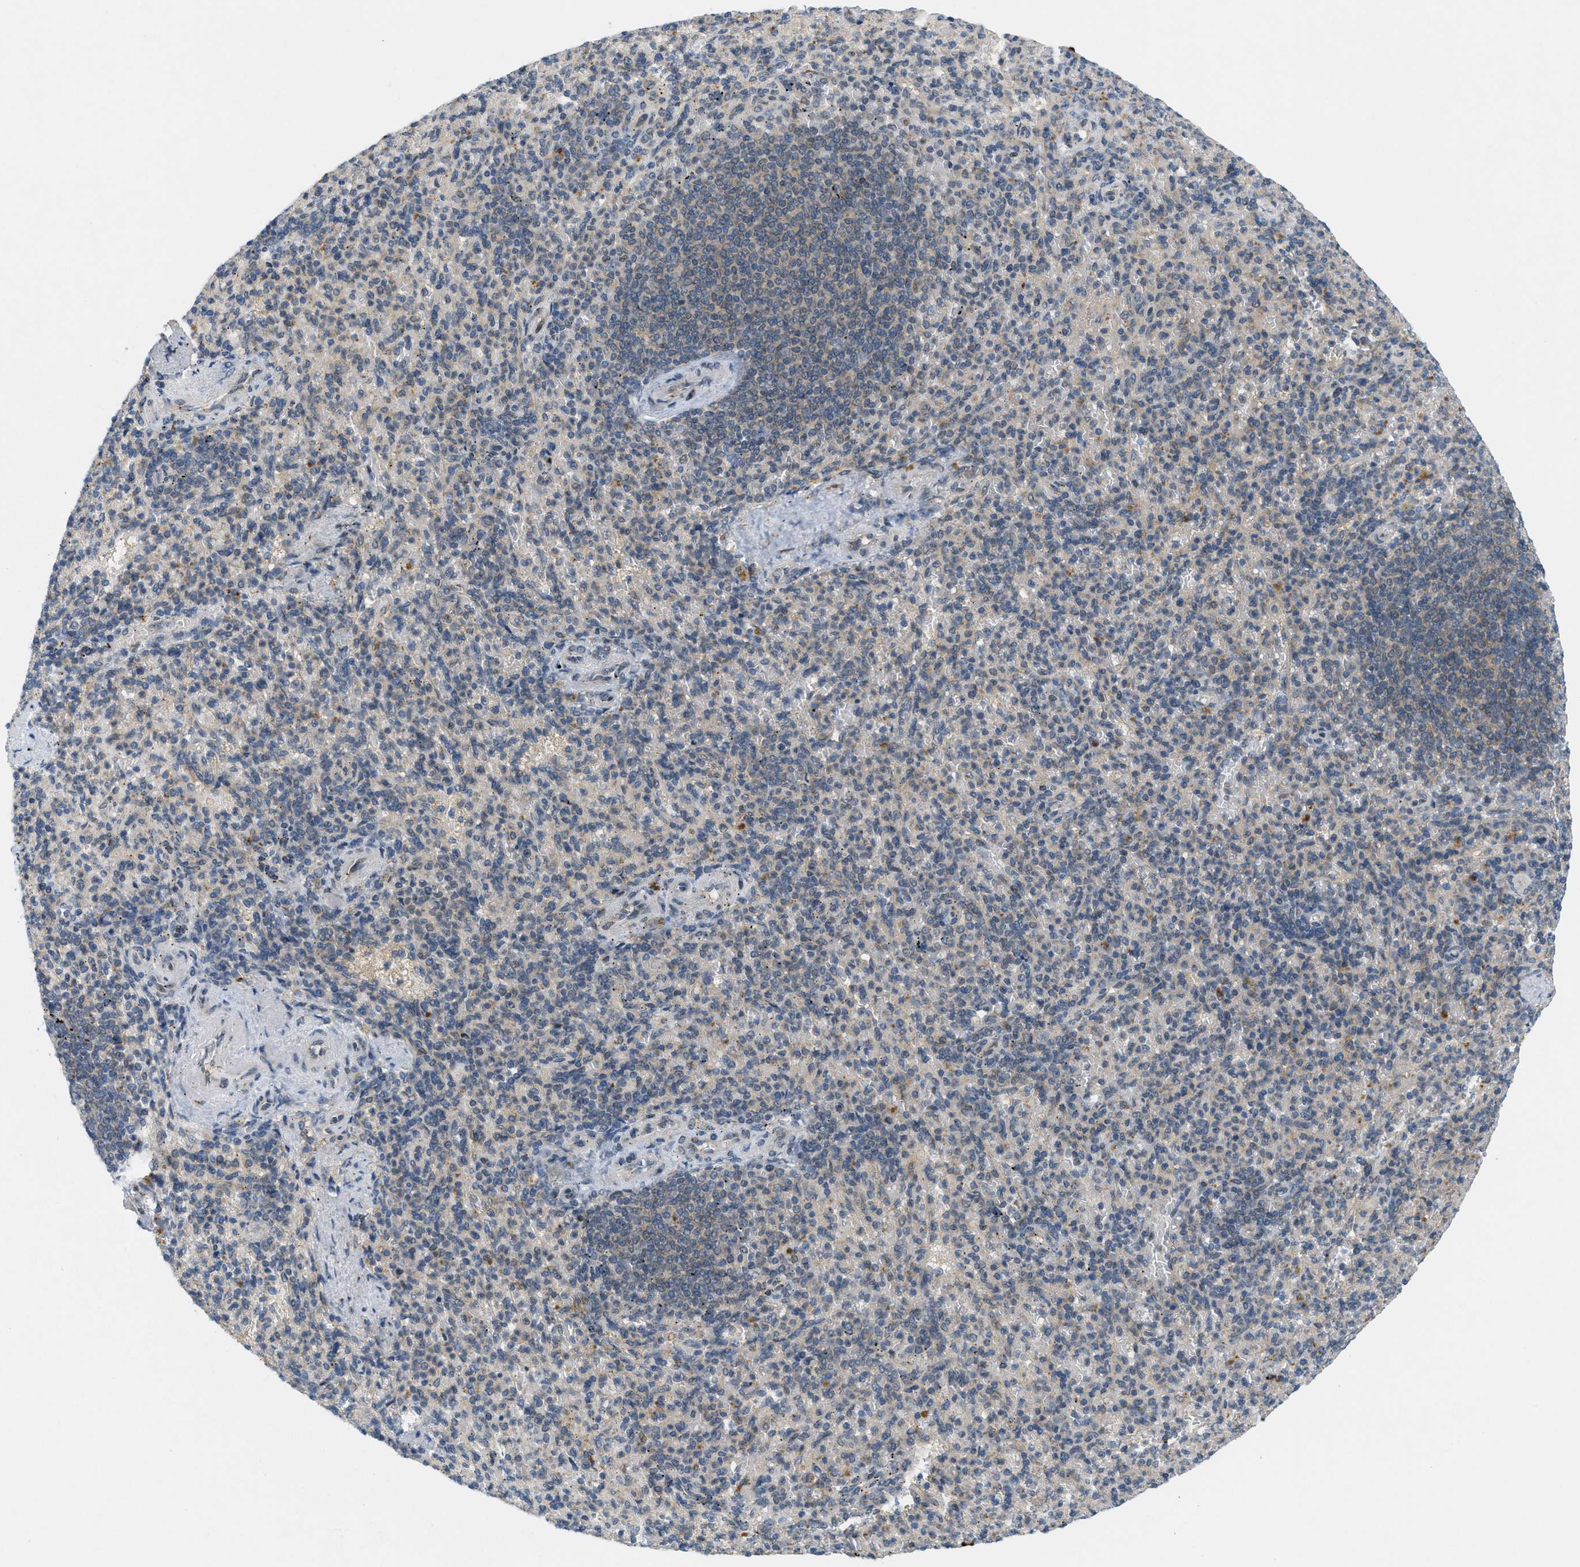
{"staining": {"intensity": "weak", "quantity": "25%-75%", "location": "cytoplasmic/membranous"}, "tissue": "spleen", "cell_type": "Cells in red pulp", "image_type": "normal", "snomed": [{"axis": "morphology", "description": "Normal tissue, NOS"}, {"axis": "topography", "description": "Spleen"}], "caption": "Immunohistochemical staining of unremarkable spleen exhibits weak cytoplasmic/membranous protein positivity in approximately 25%-75% of cells in red pulp. Using DAB (brown) and hematoxylin (blue) stains, captured at high magnification using brightfield microscopy.", "gene": "SIGMAR1", "patient": {"sex": "female", "age": 74}}